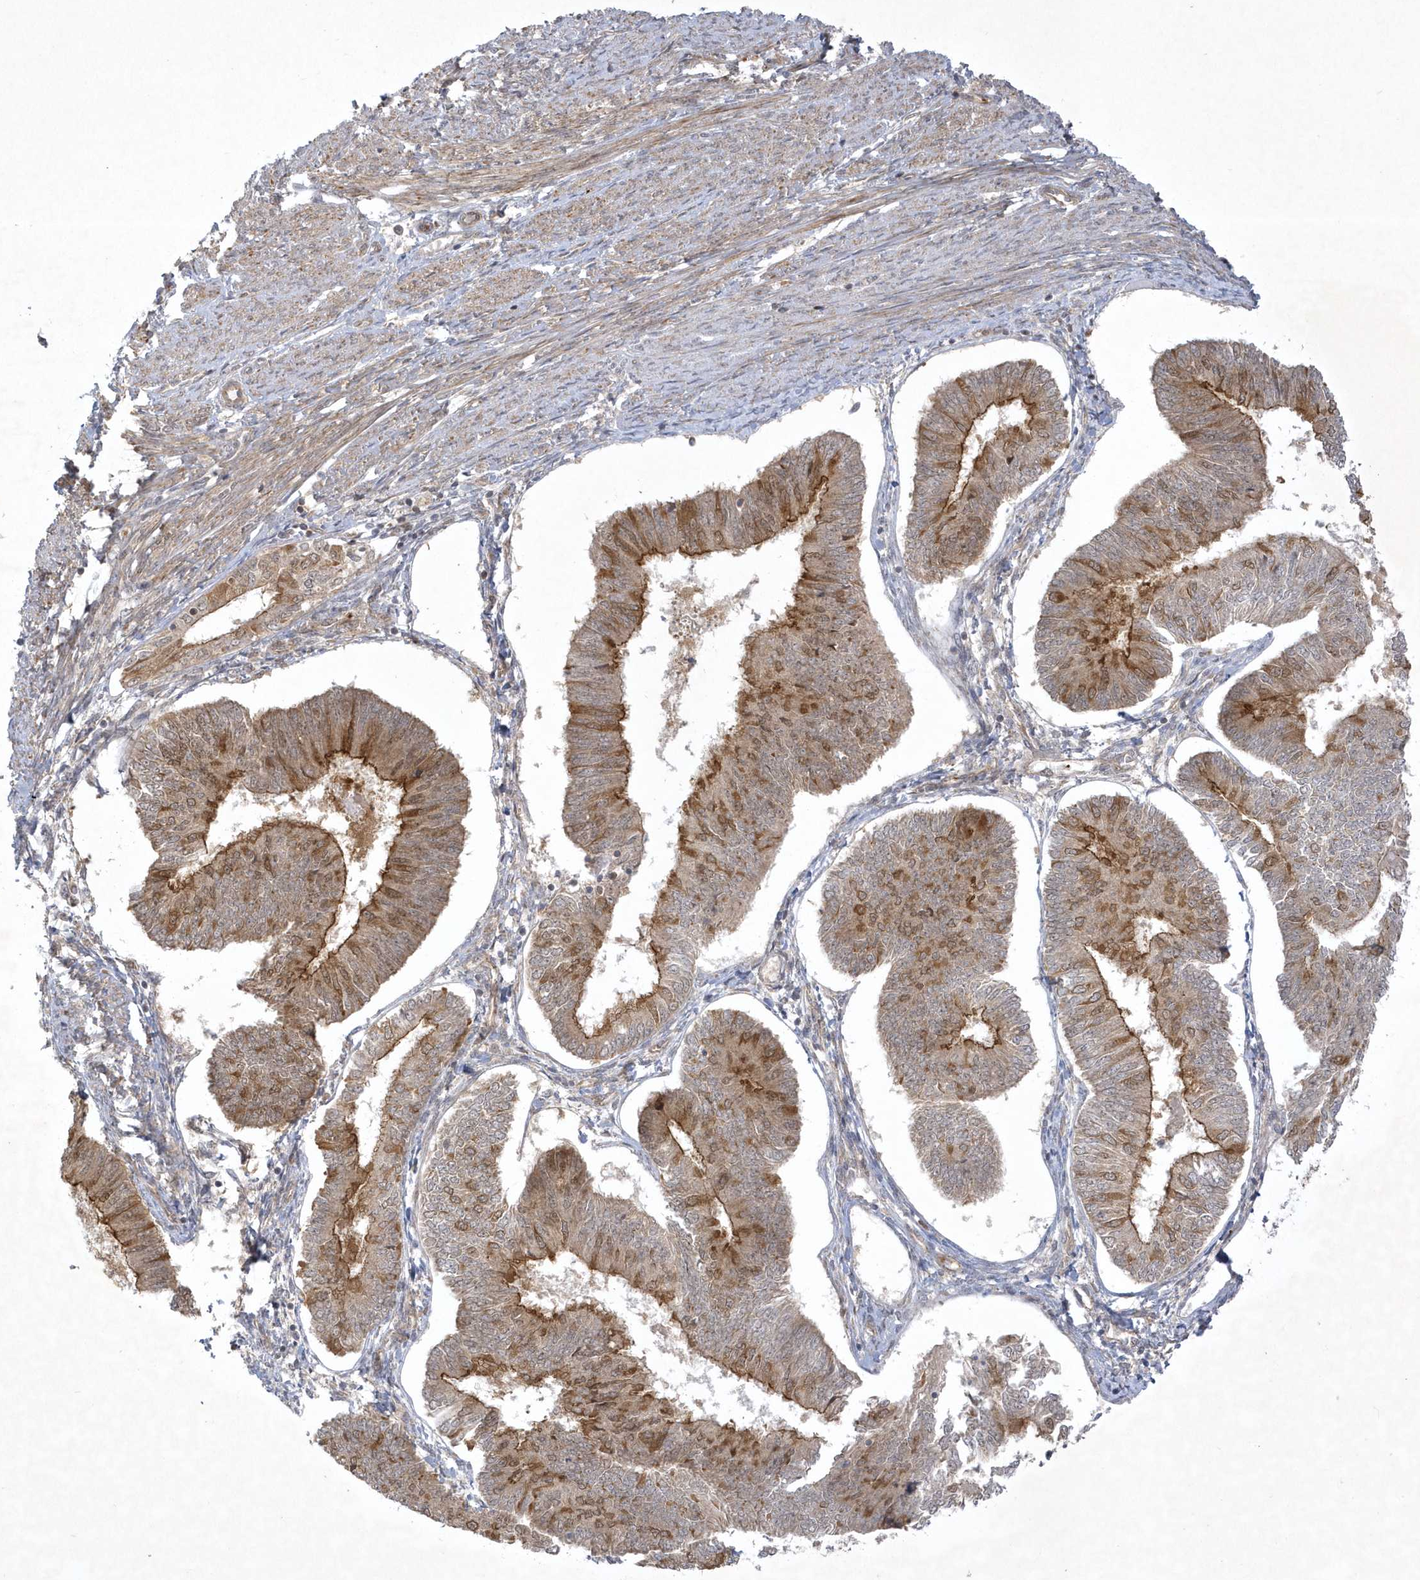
{"staining": {"intensity": "moderate", "quantity": "25%-75%", "location": "cytoplasmic/membranous,nuclear"}, "tissue": "endometrial cancer", "cell_type": "Tumor cells", "image_type": "cancer", "snomed": [{"axis": "morphology", "description": "Adenocarcinoma, NOS"}, {"axis": "topography", "description": "Endometrium"}], "caption": "The histopathology image demonstrates a brown stain indicating the presence of a protein in the cytoplasmic/membranous and nuclear of tumor cells in endometrial cancer.", "gene": "NAF1", "patient": {"sex": "female", "age": 58}}